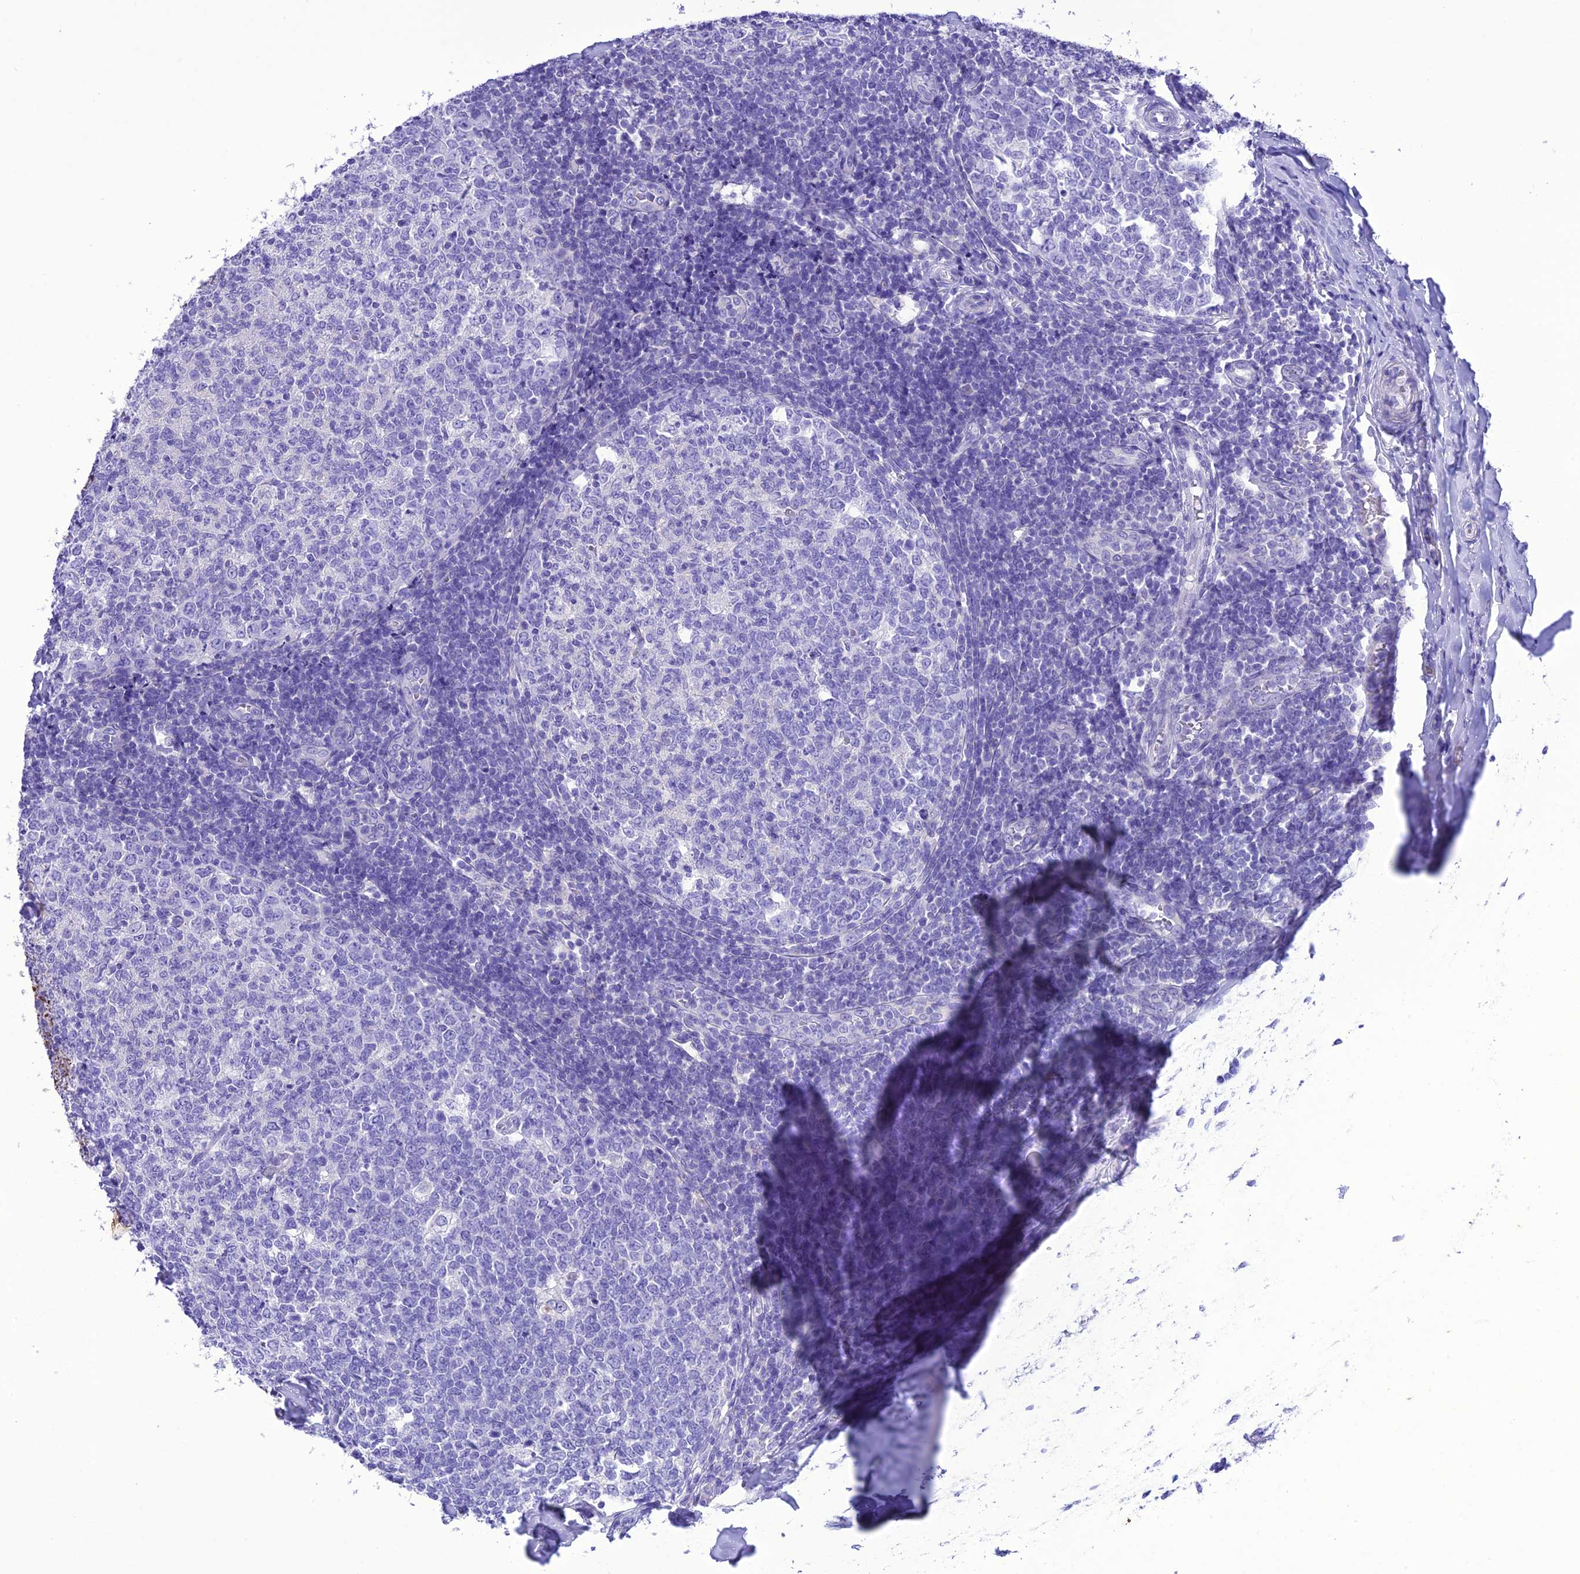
{"staining": {"intensity": "negative", "quantity": "none", "location": "none"}, "tissue": "tonsil", "cell_type": "Germinal center cells", "image_type": "normal", "snomed": [{"axis": "morphology", "description": "Normal tissue, NOS"}, {"axis": "topography", "description": "Tonsil"}], "caption": "Immunohistochemical staining of benign human tonsil reveals no significant staining in germinal center cells. The staining was performed using DAB (3,3'-diaminobenzidine) to visualize the protein expression in brown, while the nuclei were stained in blue with hematoxylin (Magnification: 20x).", "gene": "VPS52", "patient": {"sex": "female", "age": 19}}